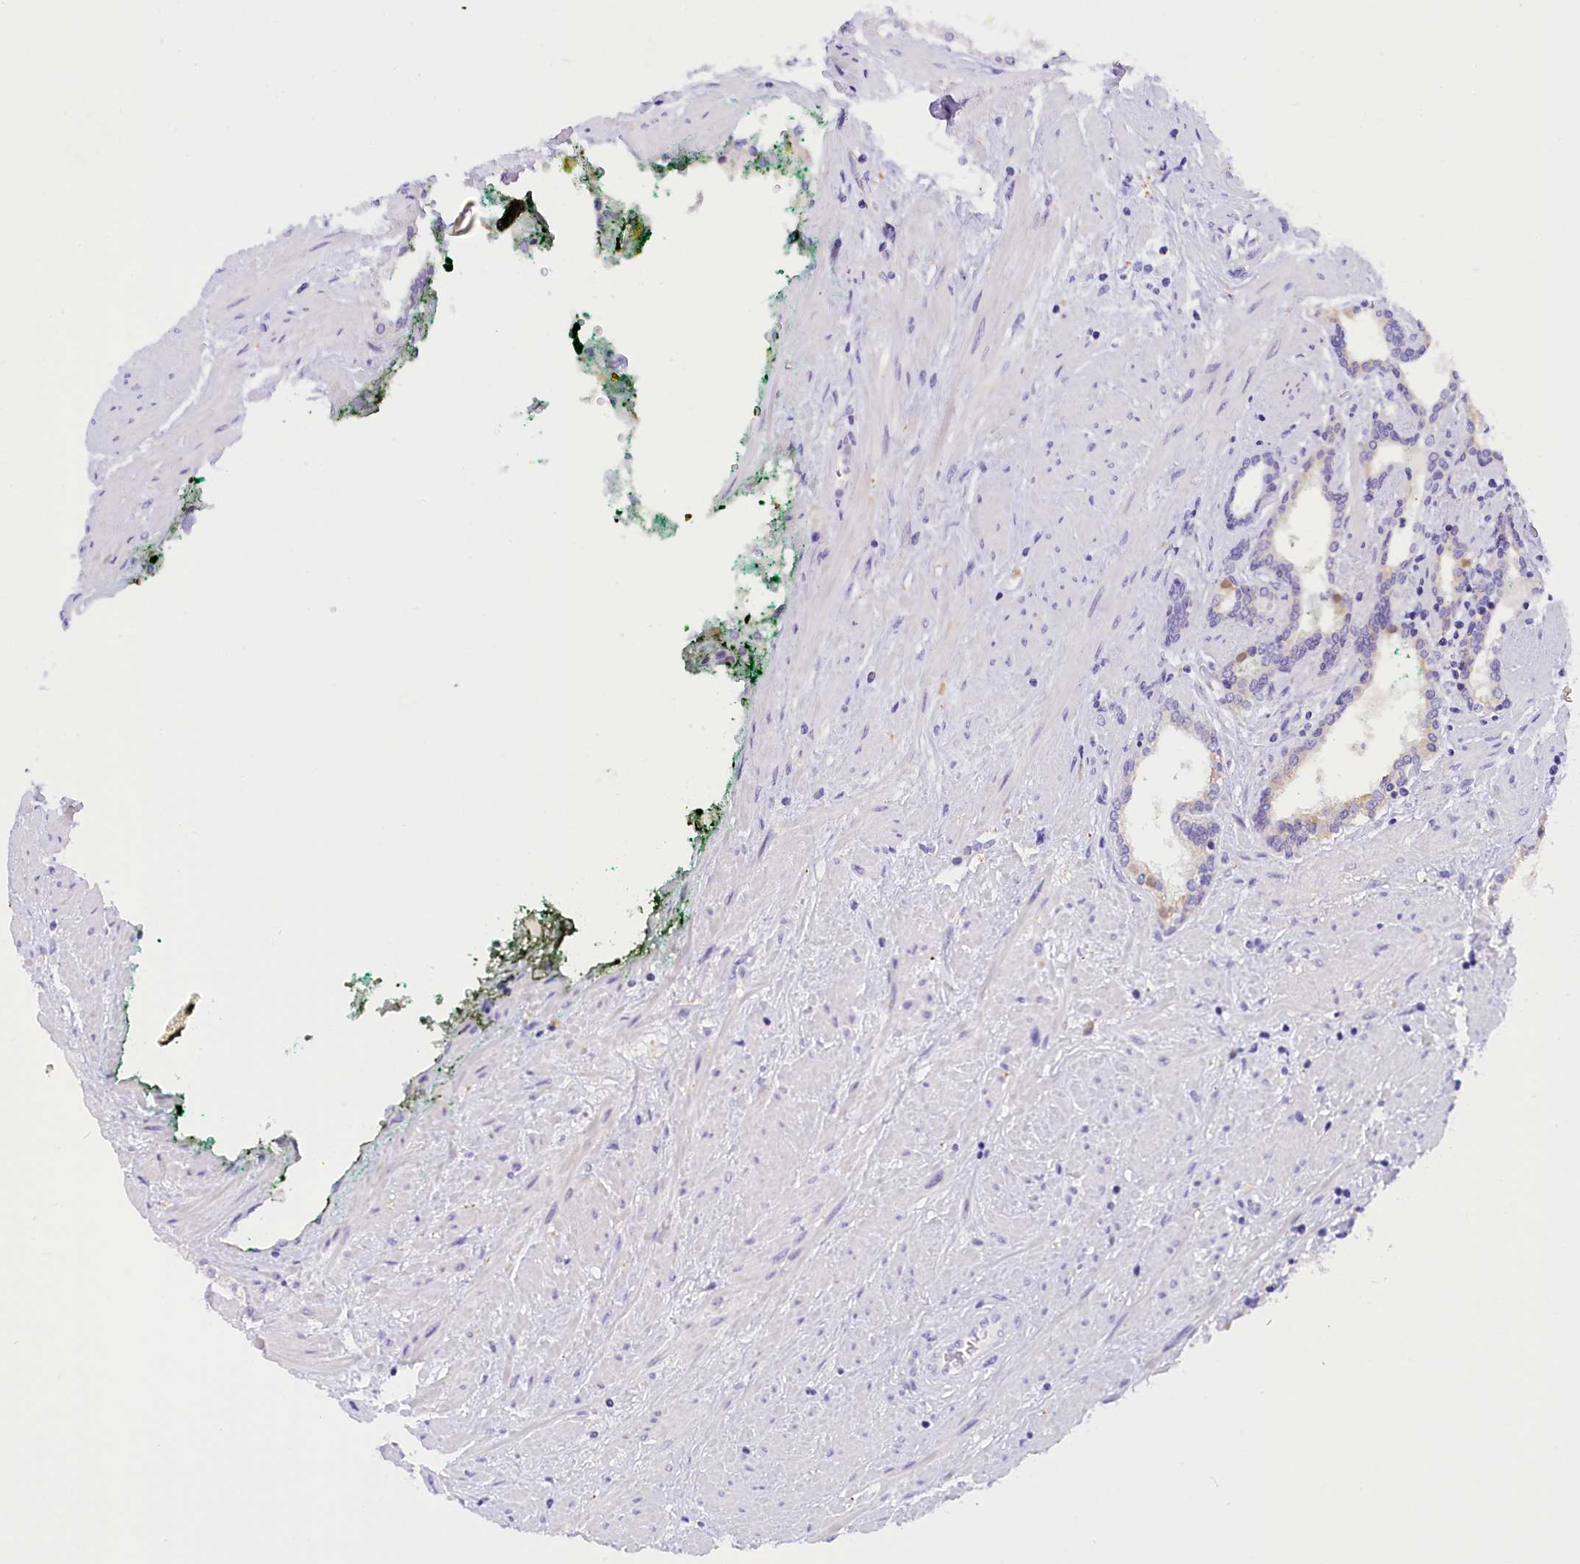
{"staining": {"intensity": "negative", "quantity": "none", "location": "none"}, "tissue": "prostate cancer", "cell_type": "Tumor cells", "image_type": "cancer", "snomed": [{"axis": "morphology", "description": "Adenocarcinoma, High grade"}, {"axis": "topography", "description": "Prostate"}], "caption": "An image of prostate adenocarcinoma (high-grade) stained for a protein displays no brown staining in tumor cells.", "gene": "COL6A5", "patient": {"sex": "male", "age": 58}}